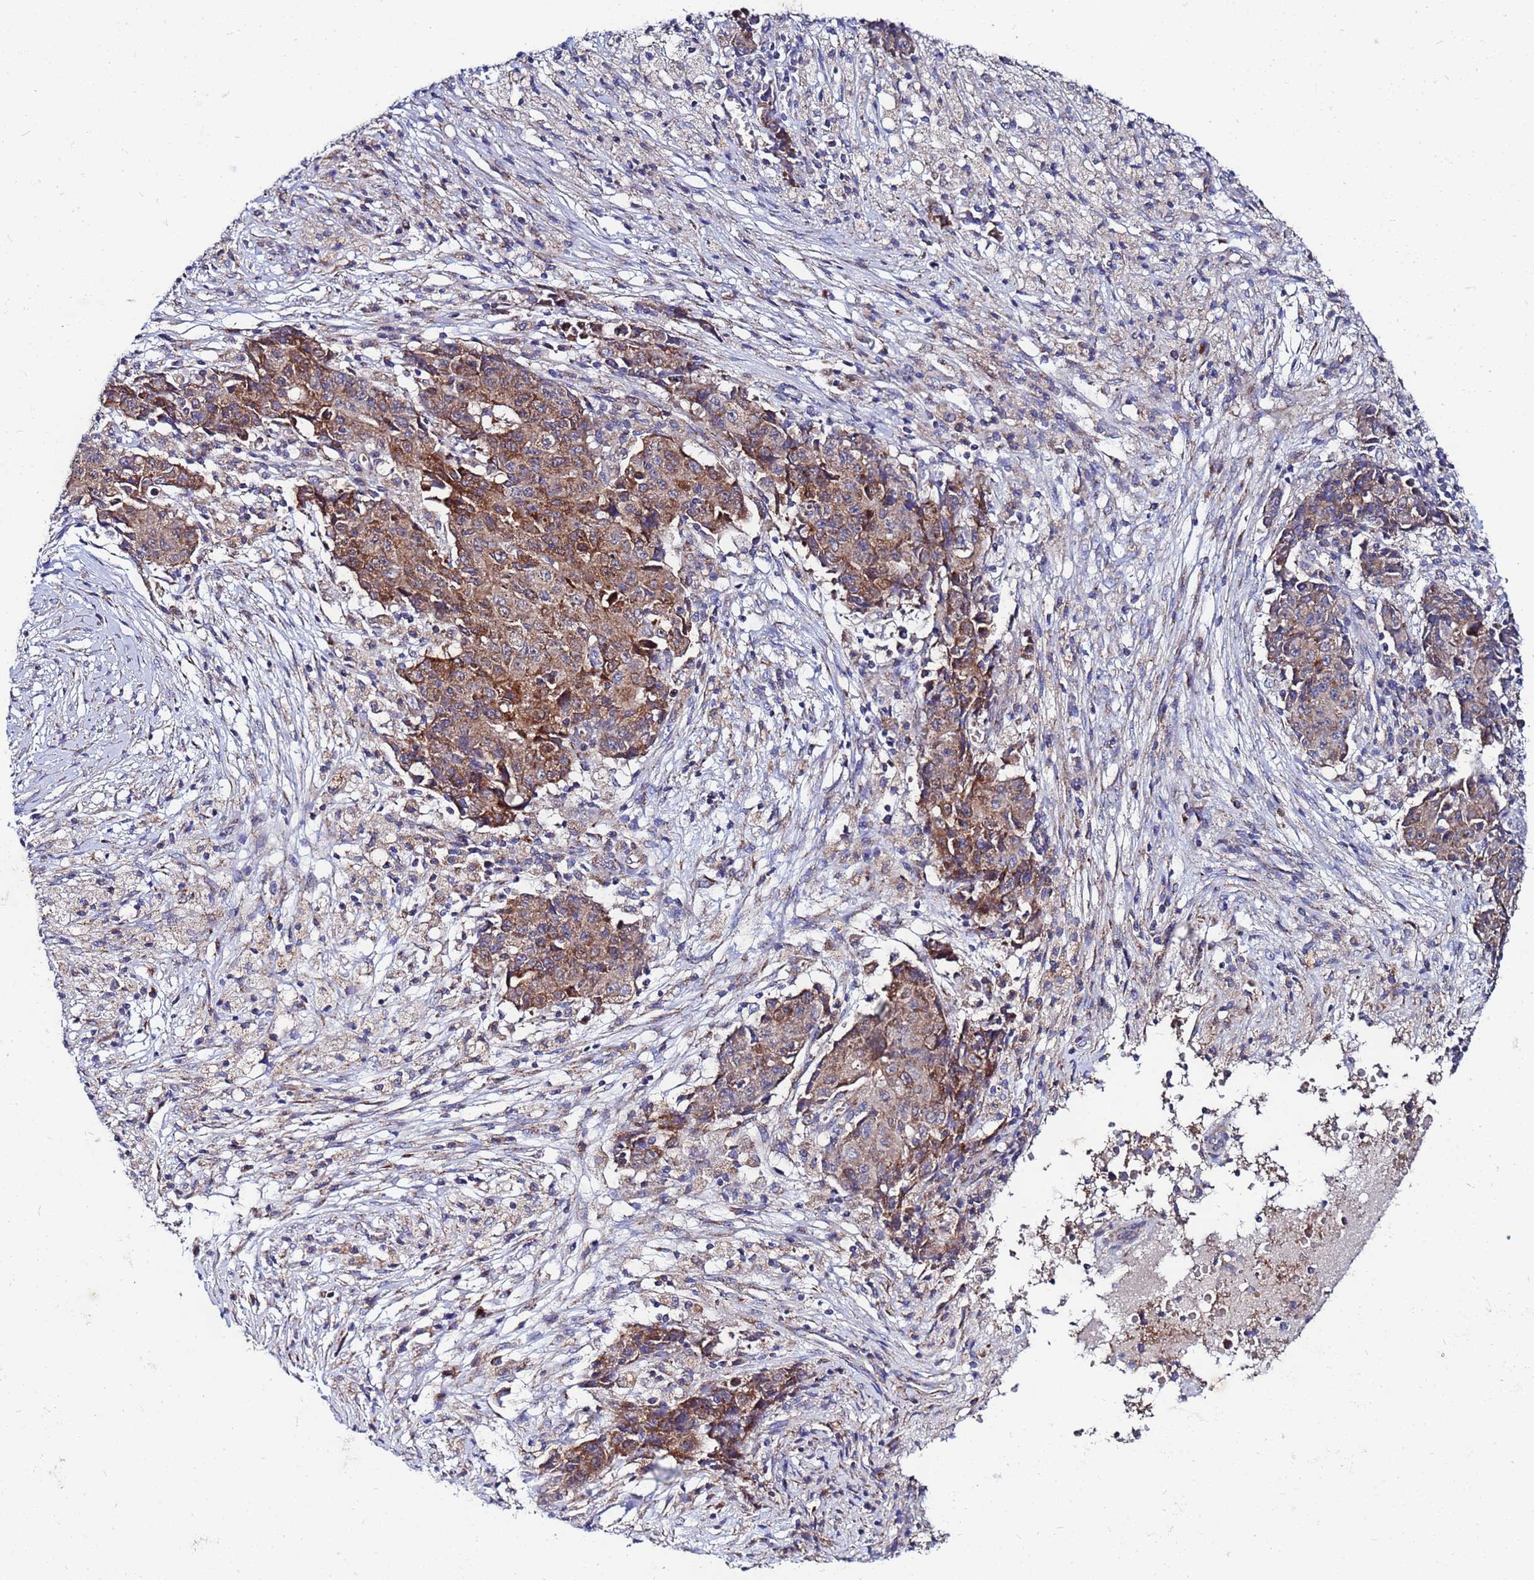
{"staining": {"intensity": "moderate", "quantity": ">75%", "location": "cytoplasmic/membranous"}, "tissue": "ovarian cancer", "cell_type": "Tumor cells", "image_type": "cancer", "snomed": [{"axis": "morphology", "description": "Carcinoma, endometroid"}, {"axis": "topography", "description": "Ovary"}], "caption": "Ovarian cancer was stained to show a protein in brown. There is medium levels of moderate cytoplasmic/membranous expression in about >75% of tumor cells.", "gene": "FAHD2A", "patient": {"sex": "female", "age": 42}}